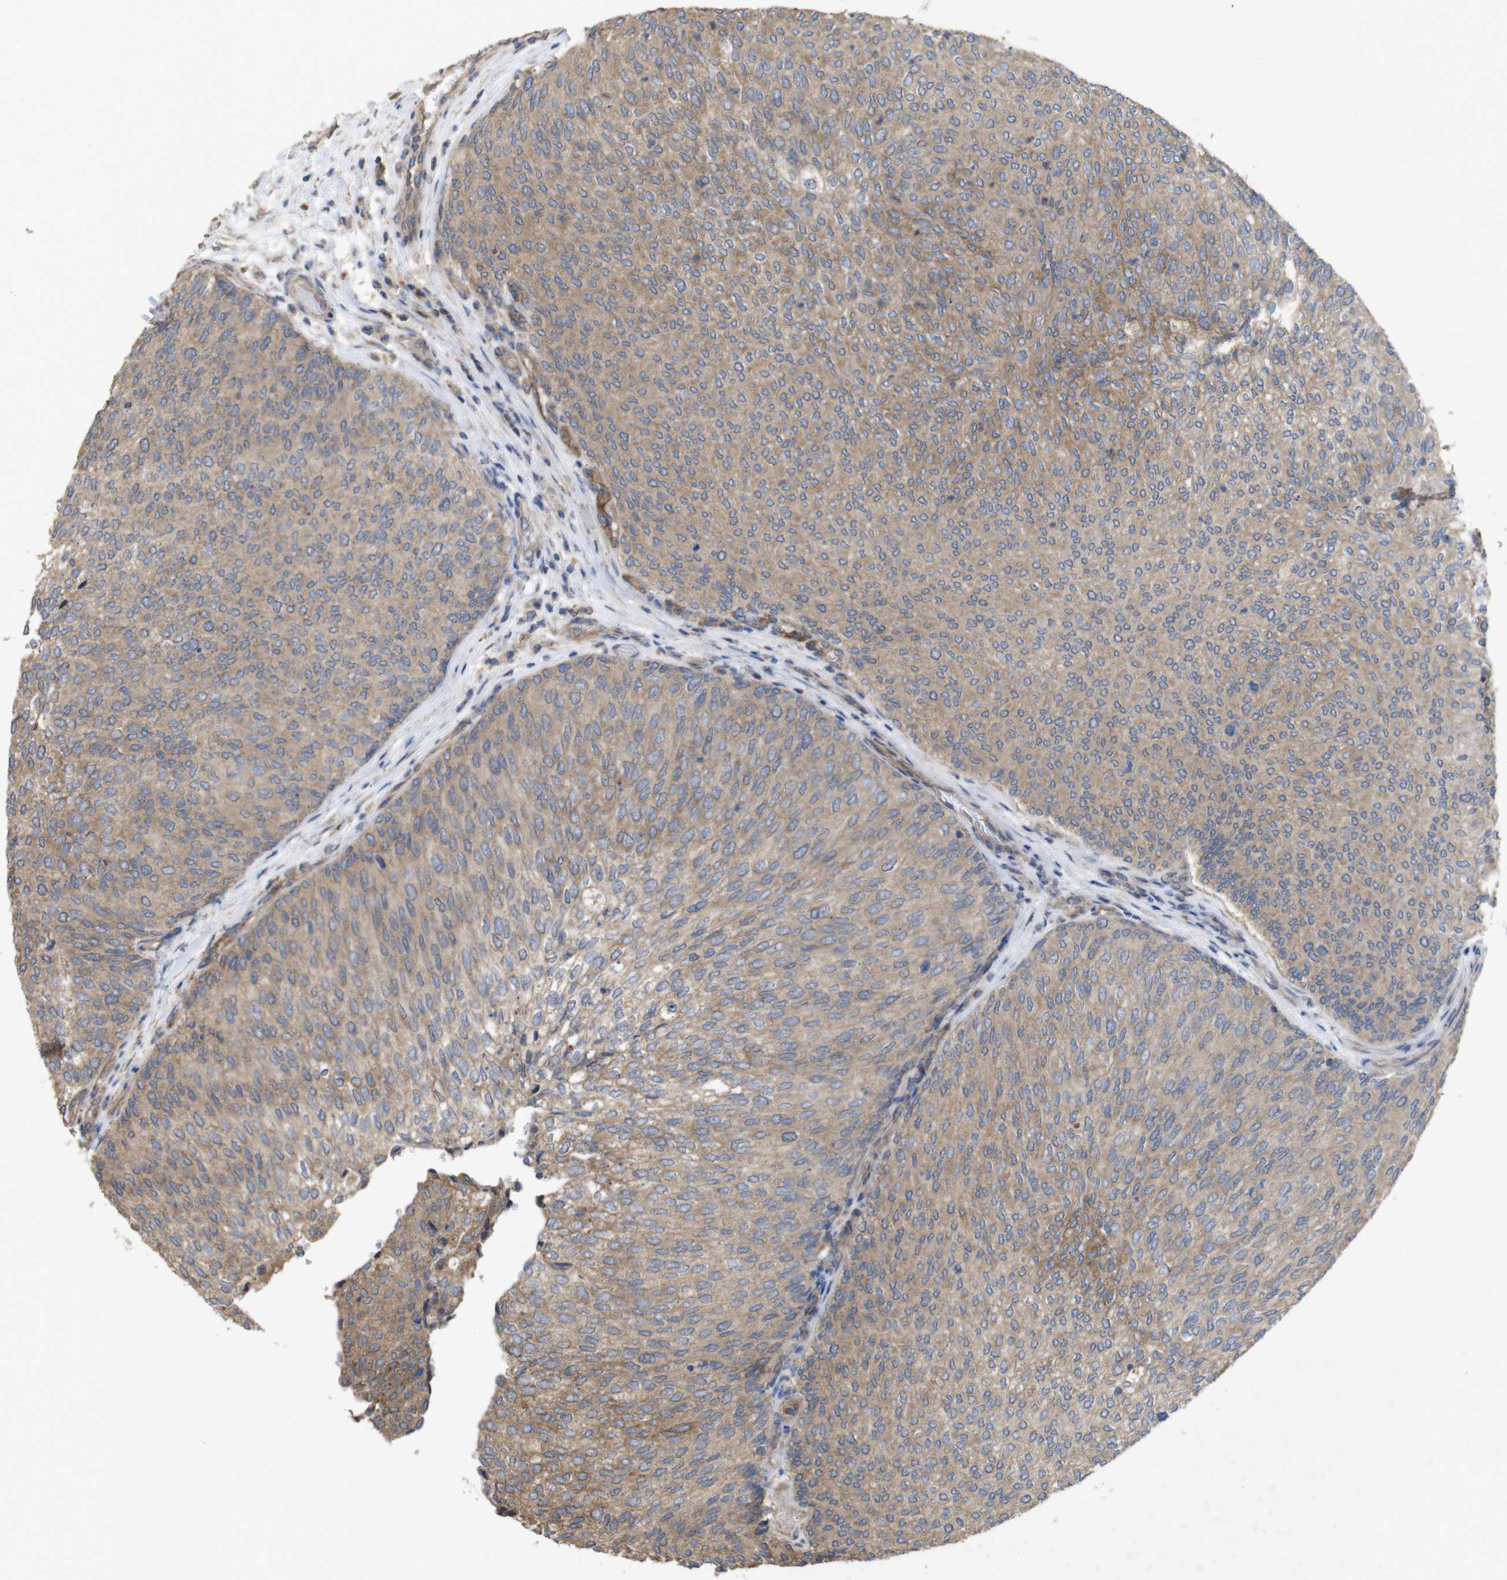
{"staining": {"intensity": "weak", "quantity": ">75%", "location": "cytoplasmic/membranous"}, "tissue": "urothelial cancer", "cell_type": "Tumor cells", "image_type": "cancer", "snomed": [{"axis": "morphology", "description": "Urothelial carcinoma, Low grade"}, {"axis": "topography", "description": "Urinary bladder"}], "caption": "Tumor cells show weak cytoplasmic/membranous positivity in approximately >75% of cells in urothelial cancer.", "gene": "KCNS3", "patient": {"sex": "female", "age": 79}}